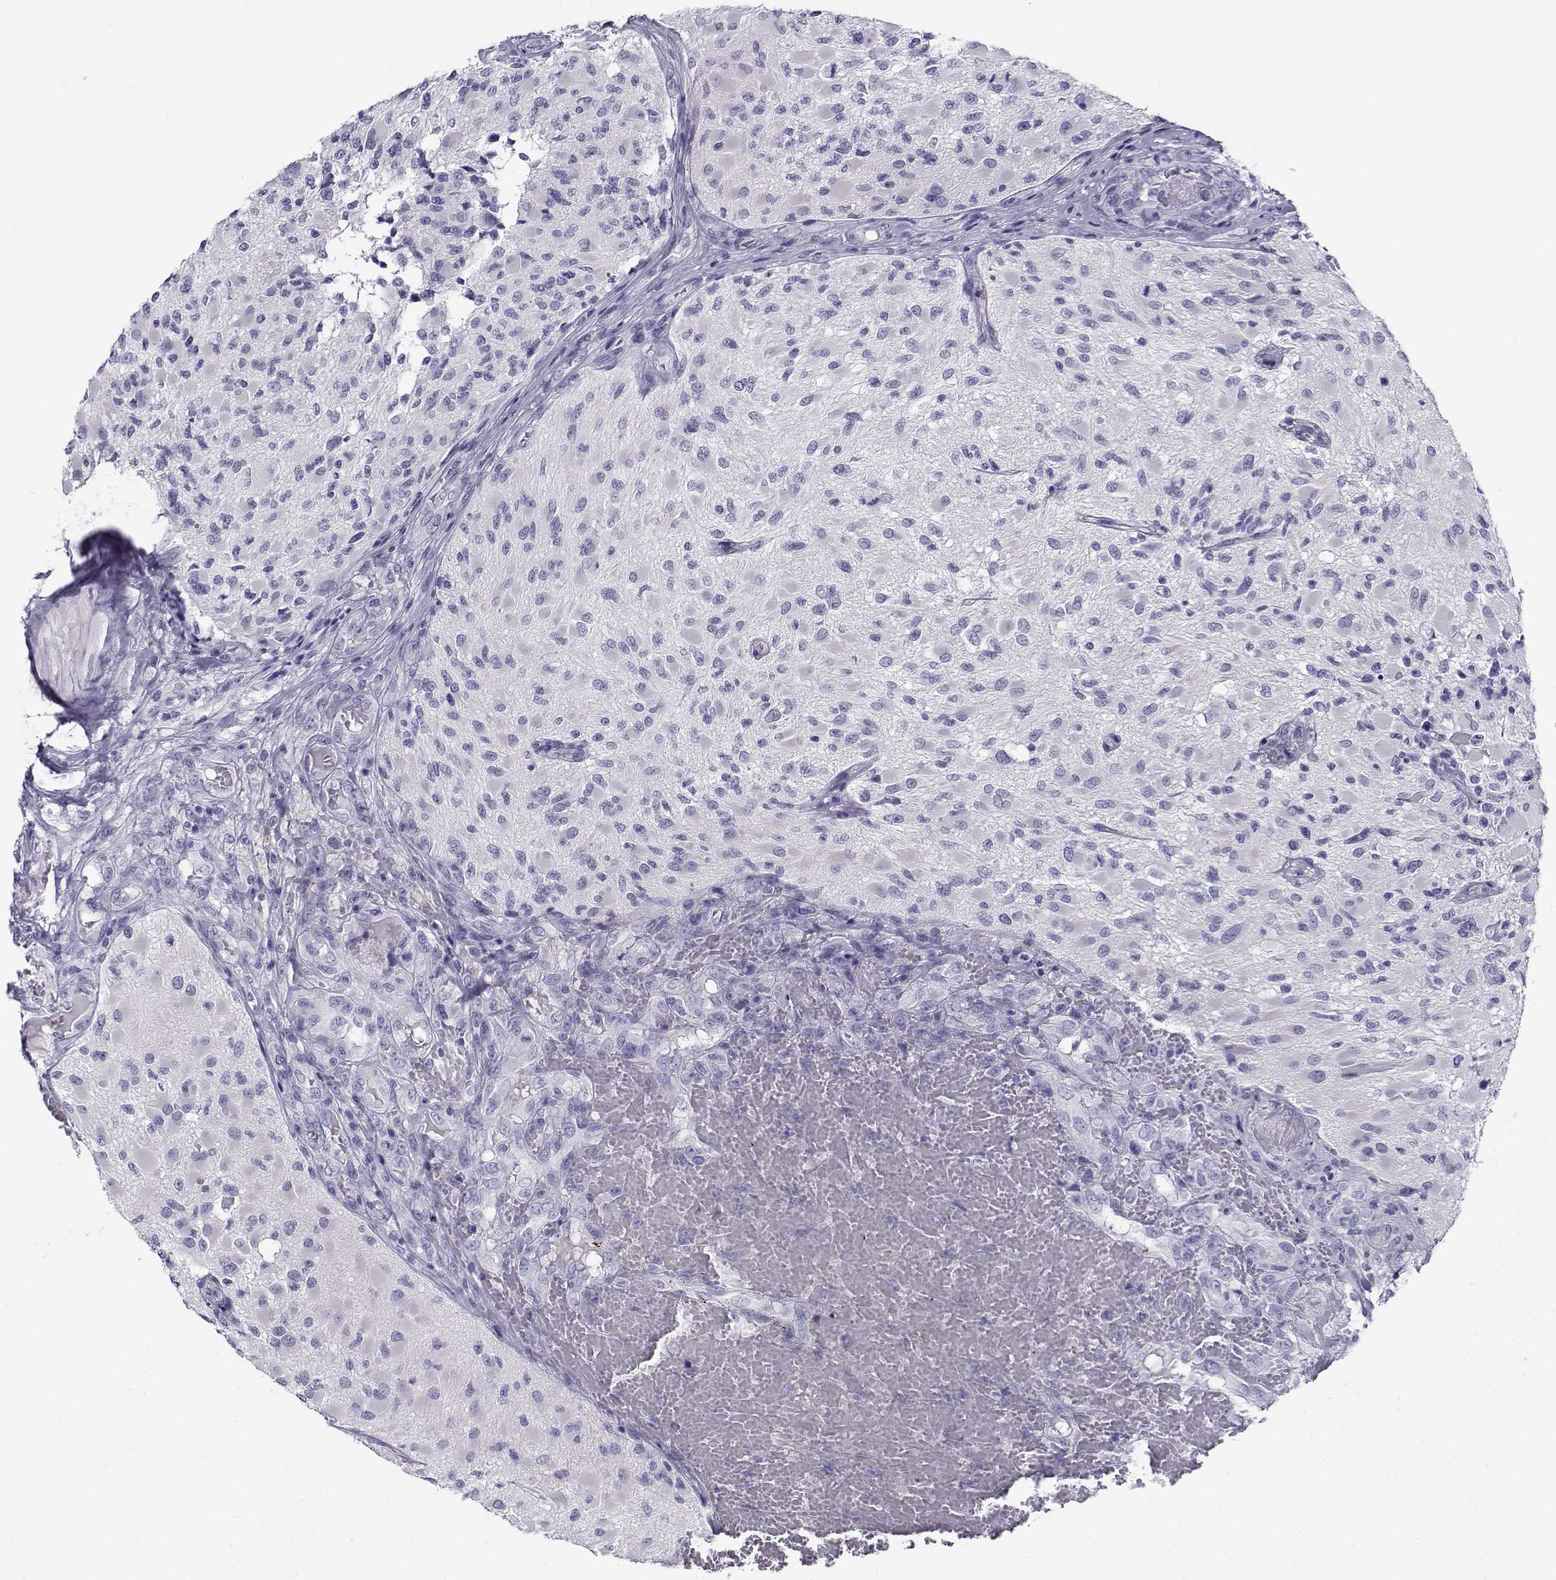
{"staining": {"intensity": "negative", "quantity": "none", "location": "none"}, "tissue": "glioma", "cell_type": "Tumor cells", "image_type": "cancer", "snomed": [{"axis": "morphology", "description": "Glioma, malignant, High grade"}, {"axis": "topography", "description": "Brain"}], "caption": "There is no significant positivity in tumor cells of high-grade glioma (malignant).", "gene": "CABS1", "patient": {"sex": "female", "age": 63}}